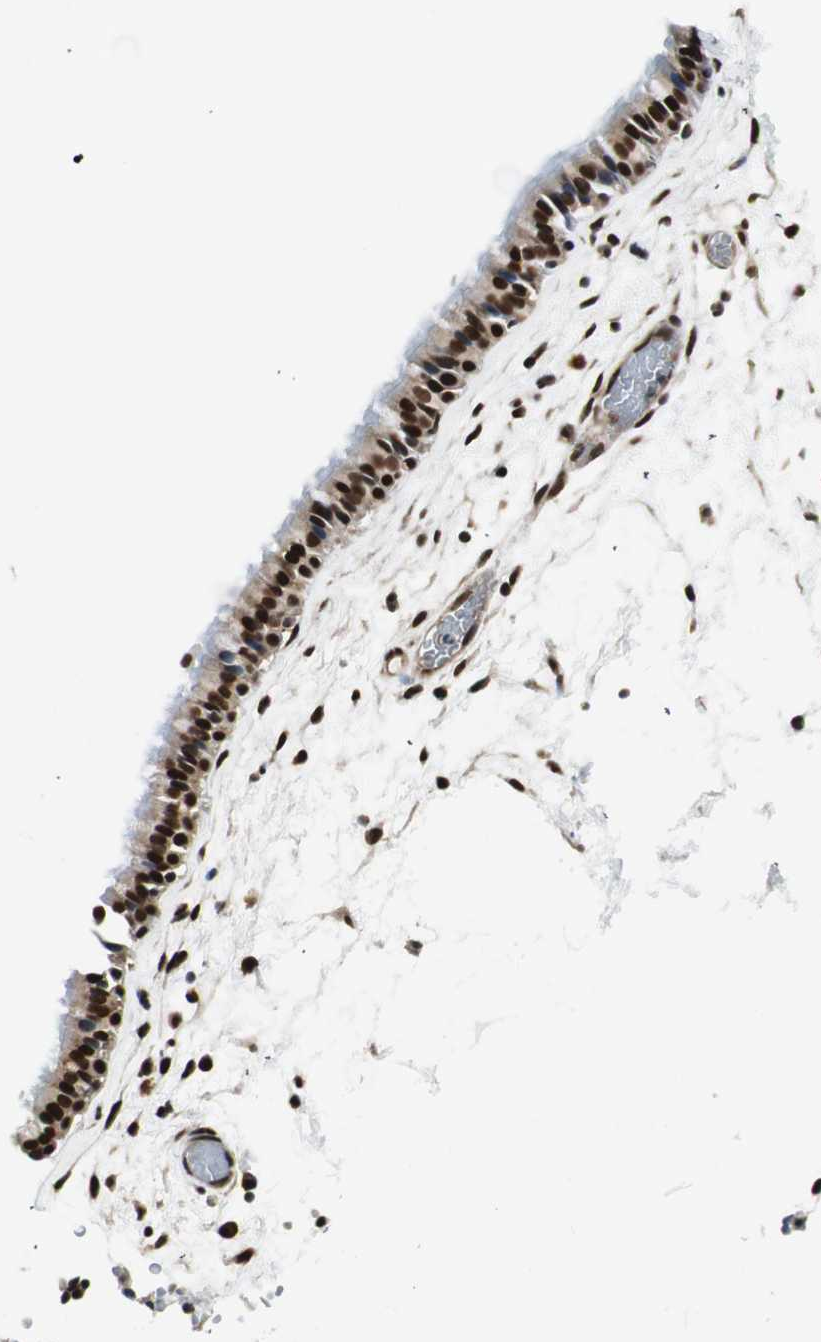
{"staining": {"intensity": "strong", "quantity": ">75%", "location": "nuclear"}, "tissue": "nasopharynx", "cell_type": "Respiratory epithelial cells", "image_type": "normal", "snomed": [{"axis": "morphology", "description": "Normal tissue, NOS"}, {"axis": "morphology", "description": "Inflammation, NOS"}, {"axis": "topography", "description": "Nasopharynx"}], "caption": "Strong nuclear expression for a protein is identified in about >75% of respiratory epithelial cells of benign nasopharynx using immunohistochemistry (IHC).", "gene": "RING1", "patient": {"sex": "male", "age": 48}}